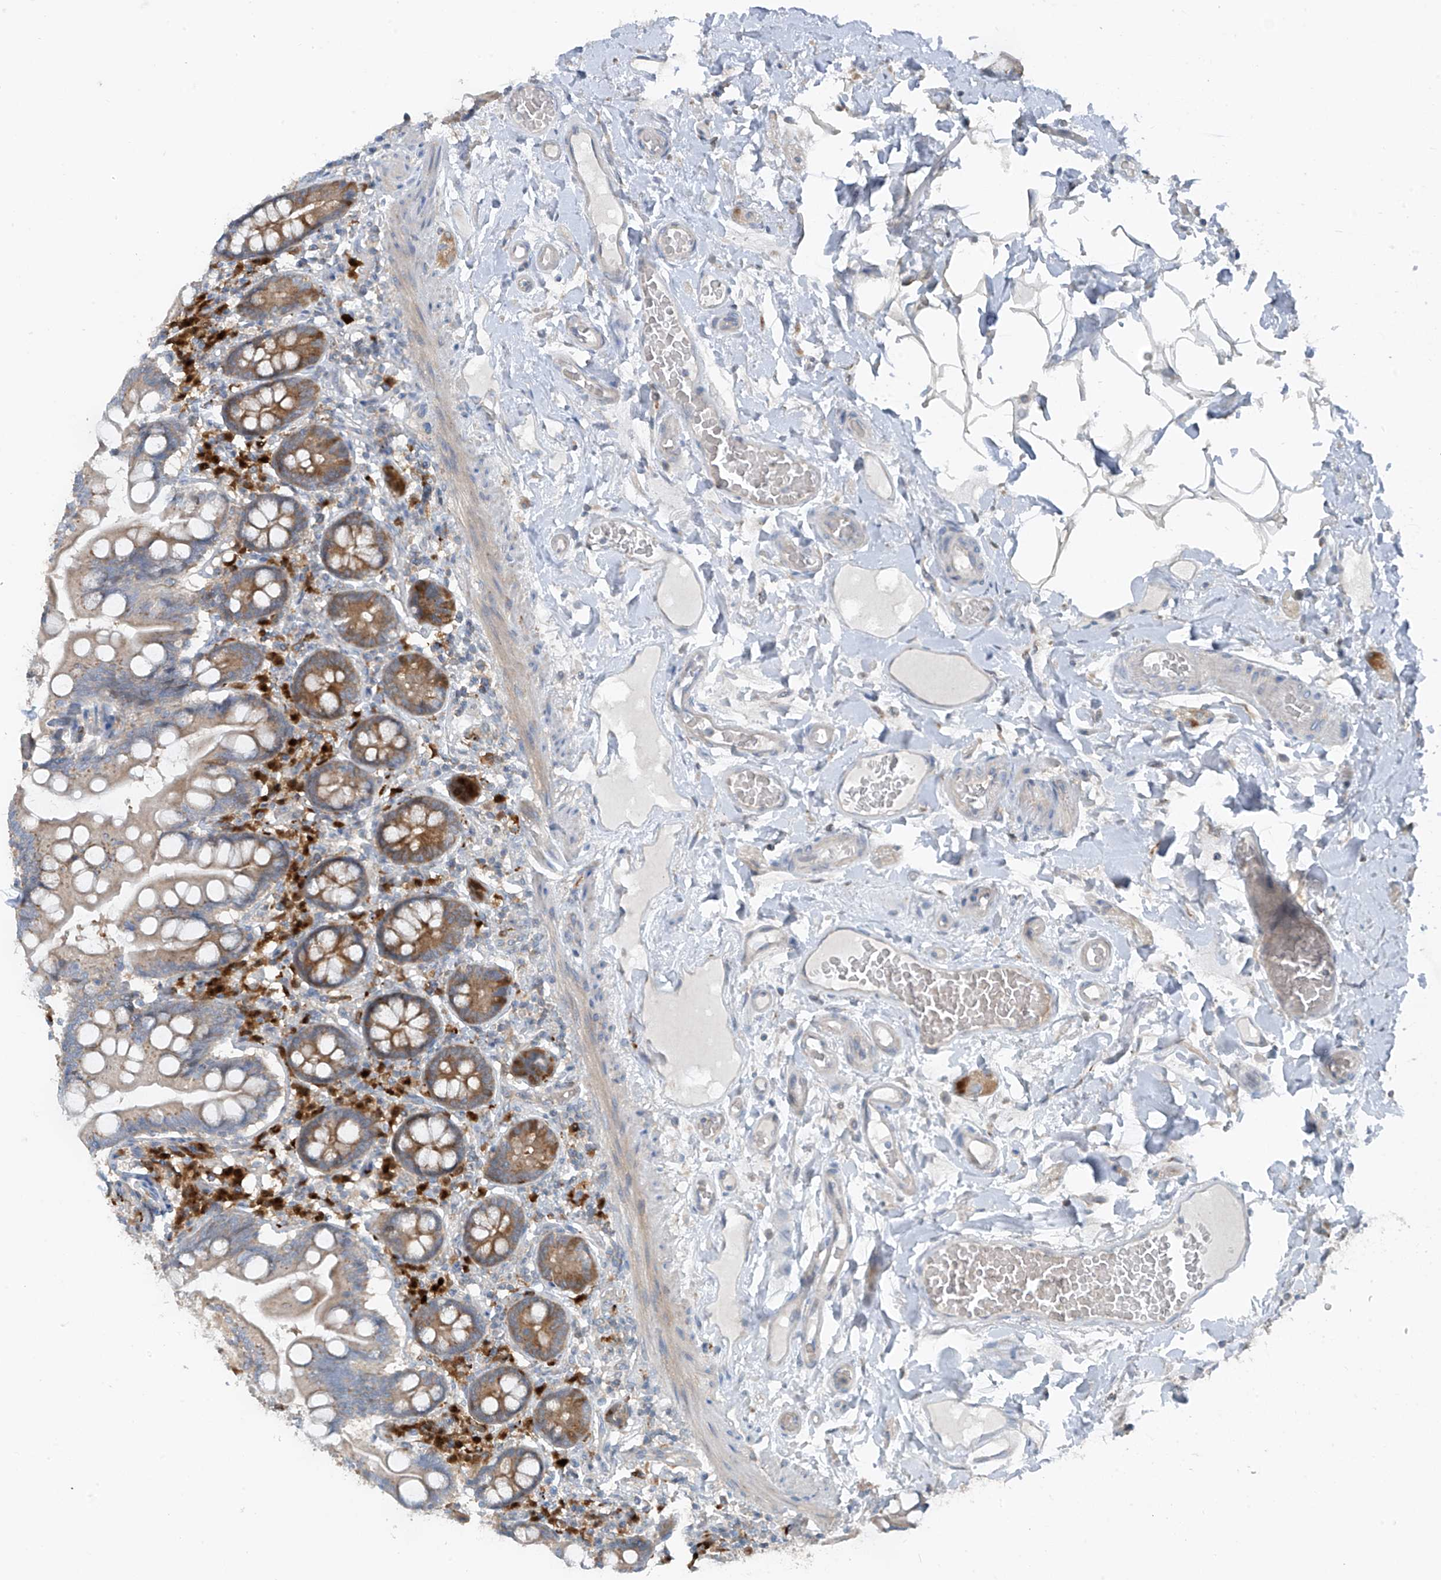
{"staining": {"intensity": "moderate", "quantity": "<25%", "location": "cytoplasmic/membranous"}, "tissue": "small intestine", "cell_type": "Glandular cells", "image_type": "normal", "snomed": [{"axis": "morphology", "description": "Normal tissue, NOS"}, {"axis": "topography", "description": "Small intestine"}], "caption": "Moderate cytoplasmic/membranous positivity for a protein is identified in approximately <25% of glandular cells of benign small intestine using immunohistochemistry.", "gene": "SLC12A6", "patient": {"sex": "female", "age": 64}}